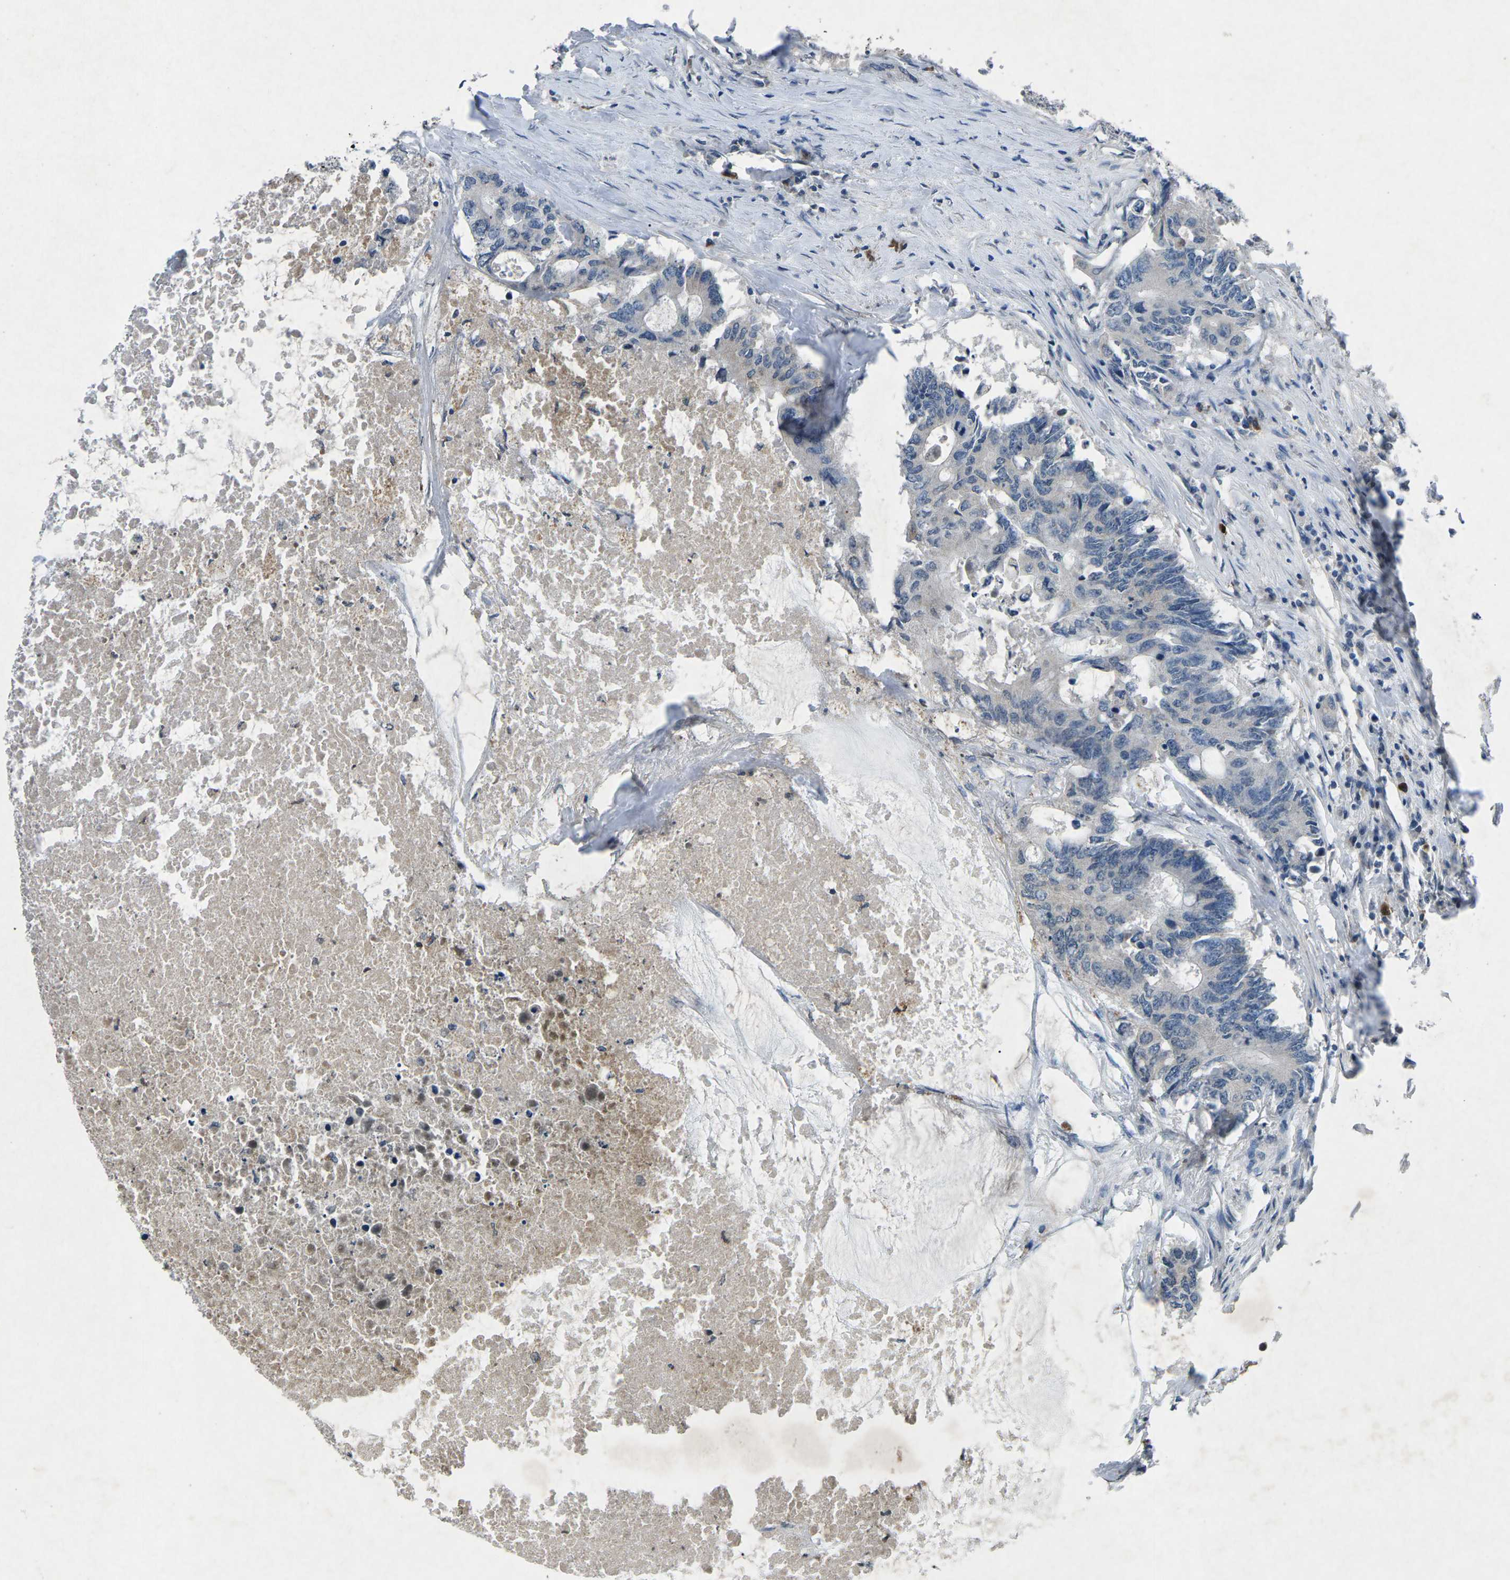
{"staining": {"intensity": "negative", "quantity": "none", "location": "none"}, "tissue": "colorectal cancer", "cell_type": "Tumor cells", "image_type": "cancer", "snomed": [{"axis": "morphology", "description": "Adenocarcinoma, NOS"}, {"axis": "topography", "description": "Colon"}], "caption": "Tumor cells show no significant protein positivity in colorectal cancer (adenocarcinoma).", "gene": "PLG", "patient": {"sex": "male", "age": 71}}